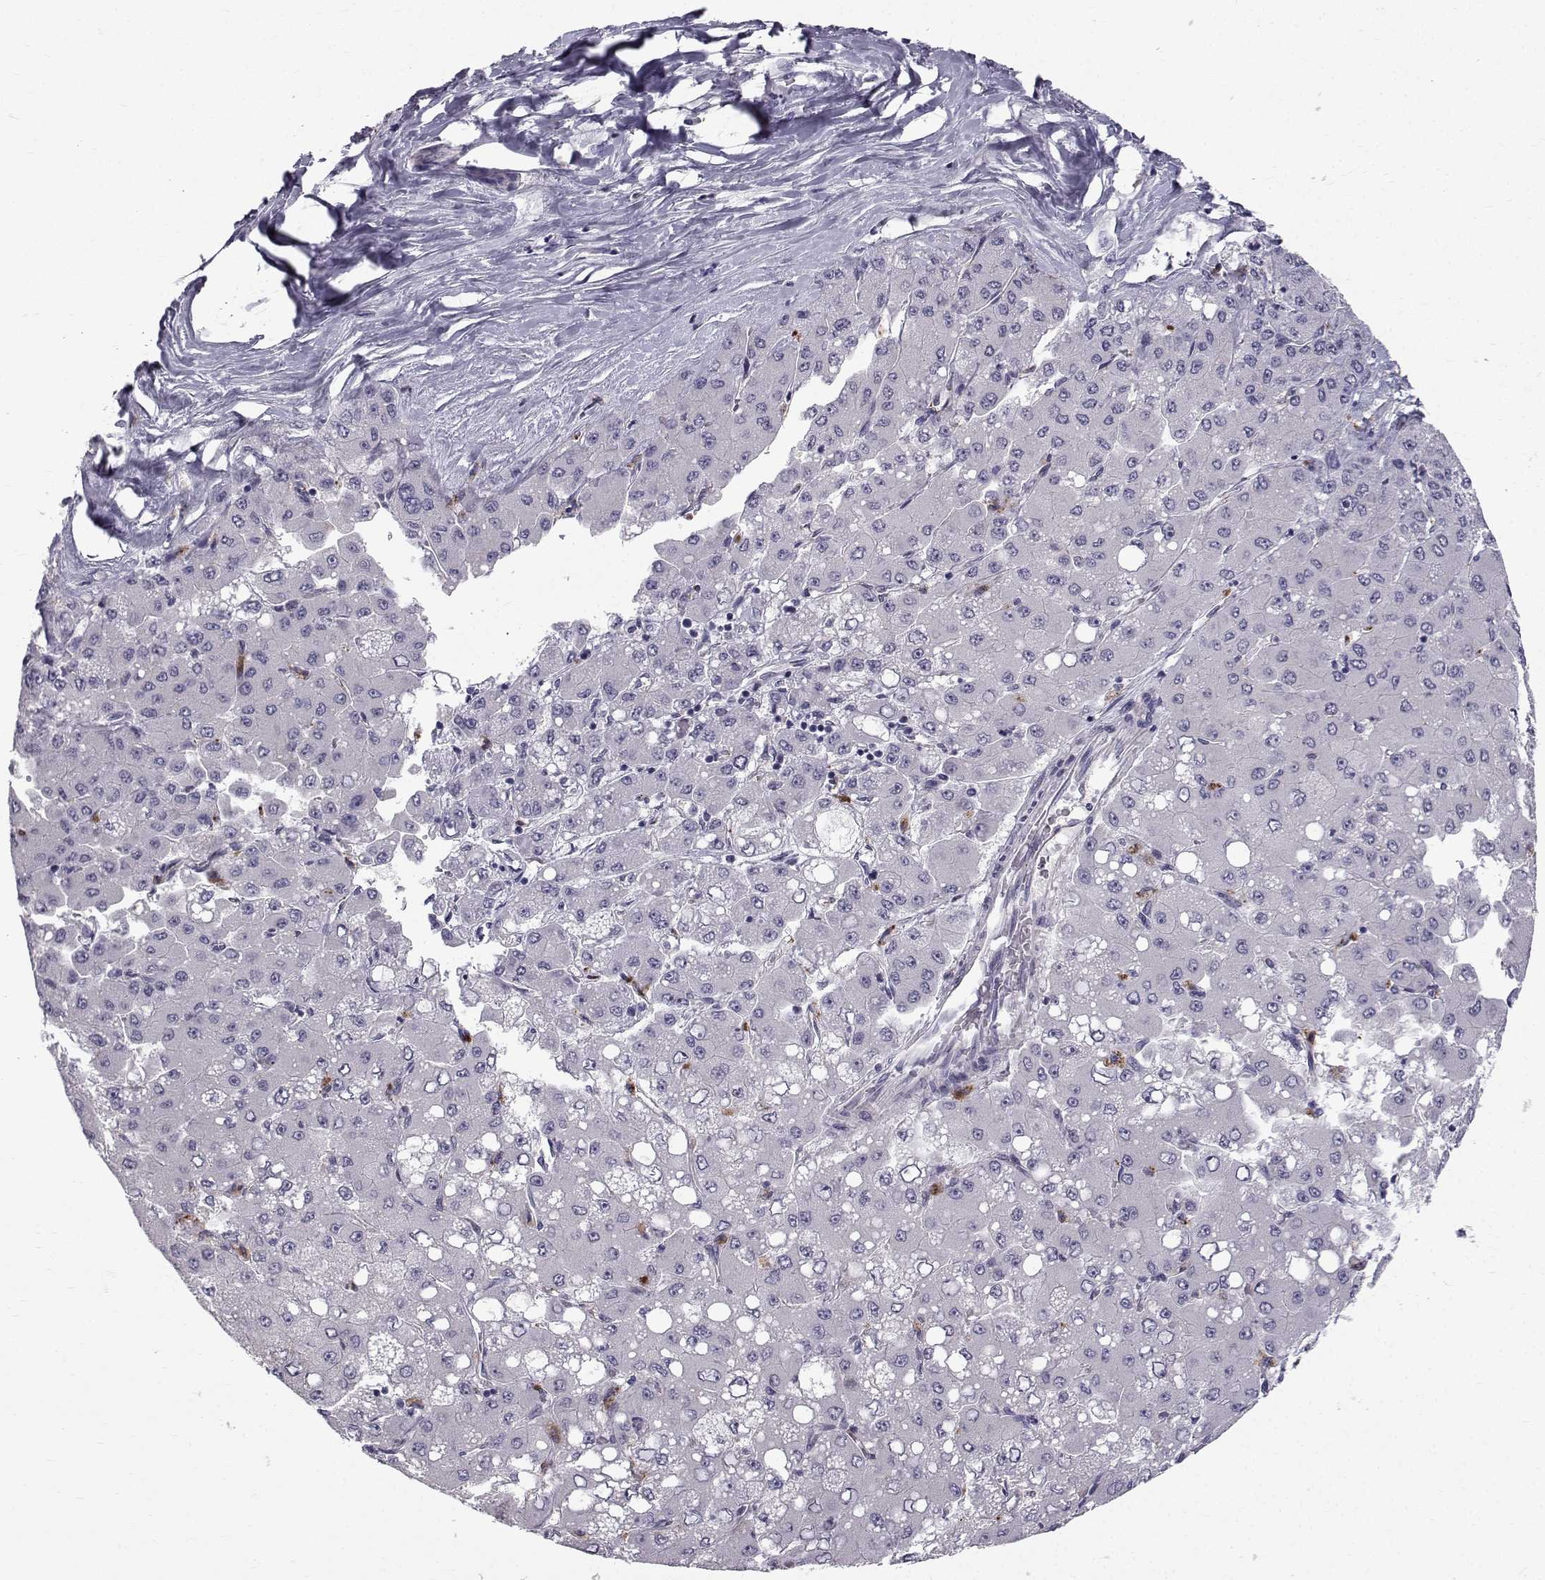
{"staining": {"intensity": "negative", "quantity": "none", "location": "none"}, "tissue": "liver cancer", "cell_type": "Tumor cells", "image_type": "cancer", "snomed": [{"axis": "morphology", "description": "Carcinoma, Hepatocellular, NOS"}, {"axis": "topography", "description": "Liver"}], "caption": "Immunohistochemistry of human liver hepatocellular carcinoma reveals no positivity in tumor cells.", "gene": "CALCR", "patient": {"sex": "male", "age": 40}}